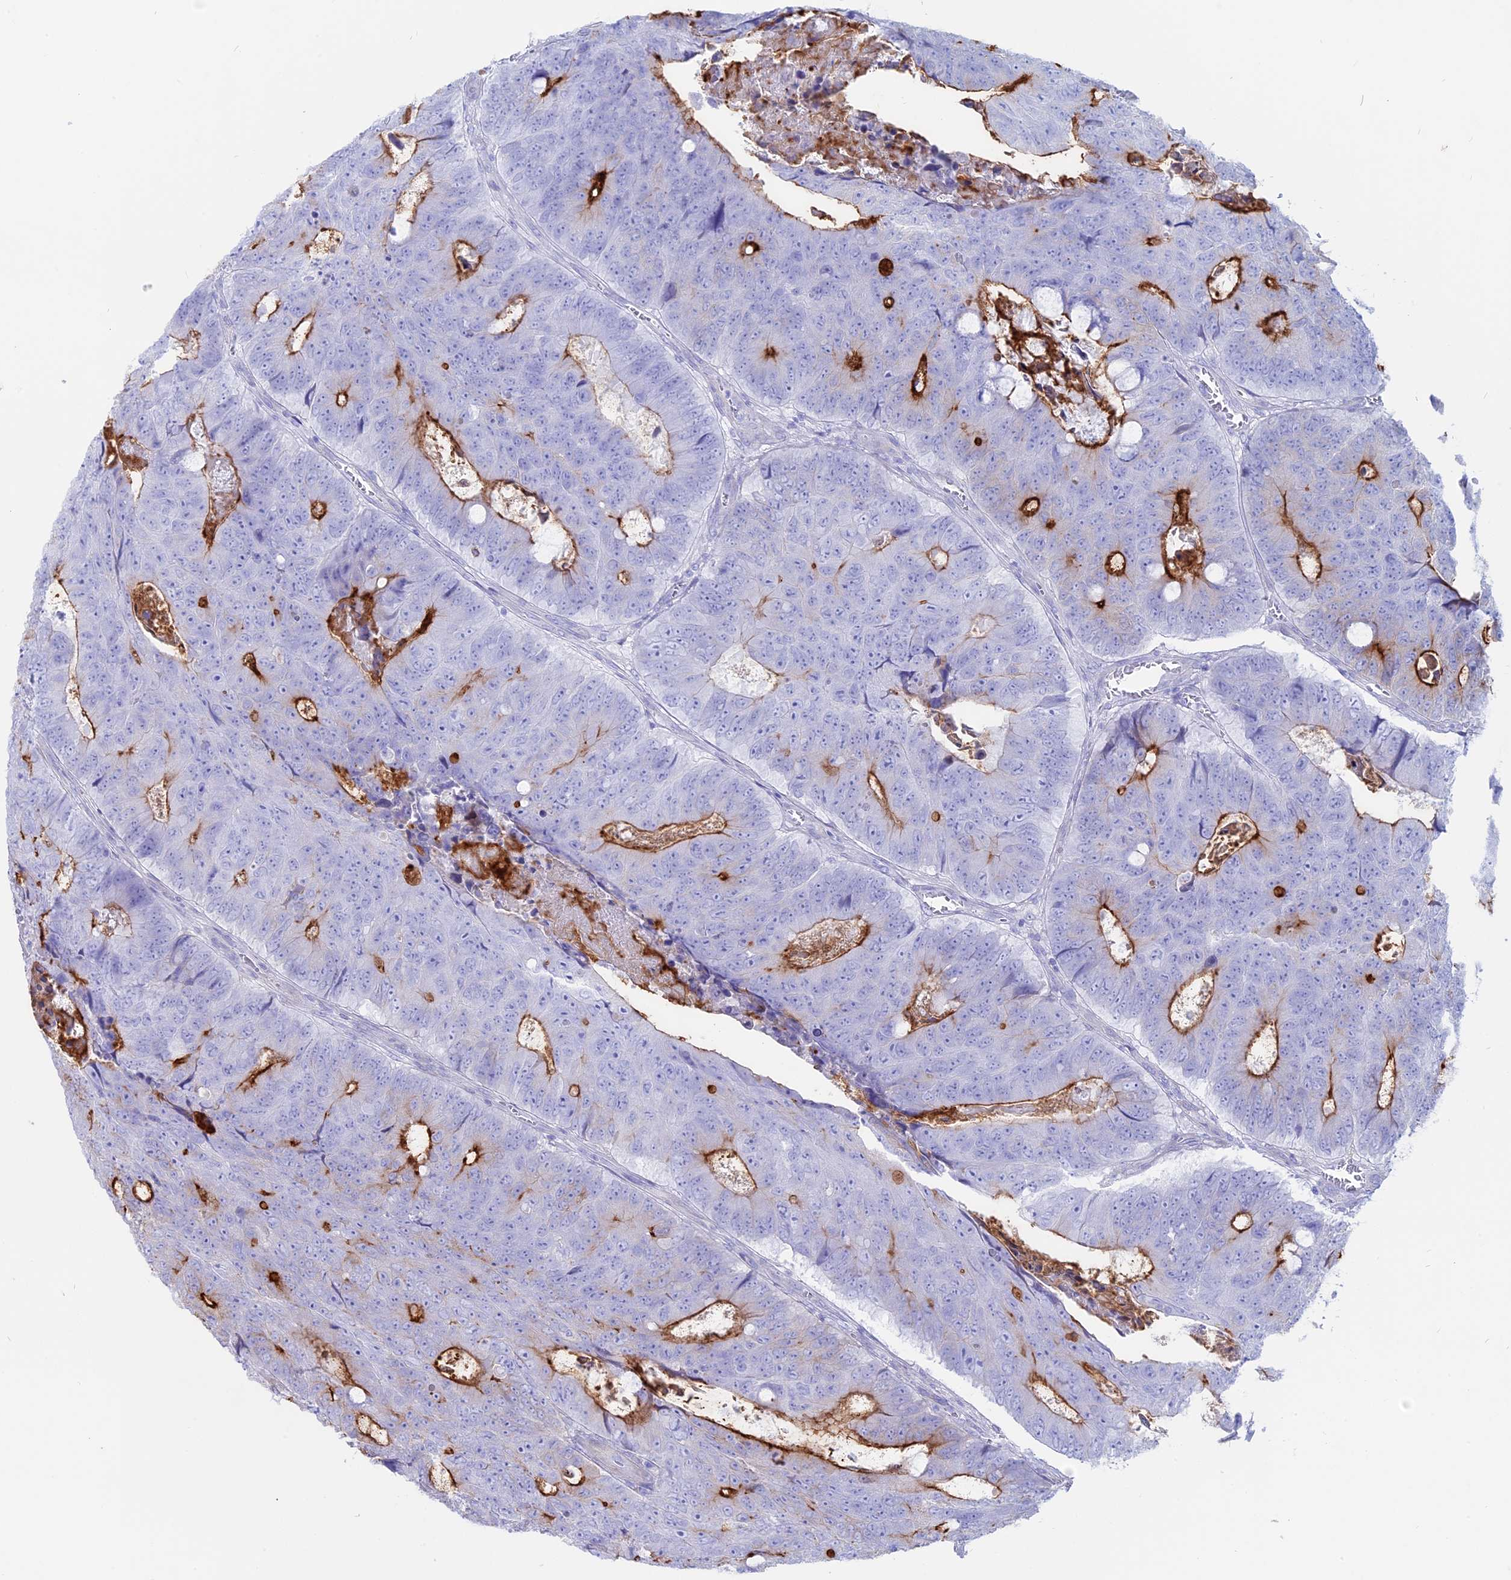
{"staining": {"intensity": "strong", "quantity": "<25%", "location": "cytoplasmic/membranous"}, "tissue": "colorectal cancer", "cell_type": "Tumor cells", "image_type": "cancer", "snomed": [{"axis": "morphology", "description": "Adenocarcinoma, NOS"}, {"axis": "topography", "description": "Colon"}], "caption": "Strong cytoplasmic/membranous protein positivity is present in approximately <25% of tumor cells in colorectal cancer (adenocarcinoma). The staining was performed using DAB to visualize the protein expression in brown, while the nuclei were stained in blue with hematoxylin (Magnification: 20x).", "gene": "OR2AE1", "patient": {"sex": "male", "age": 87}}